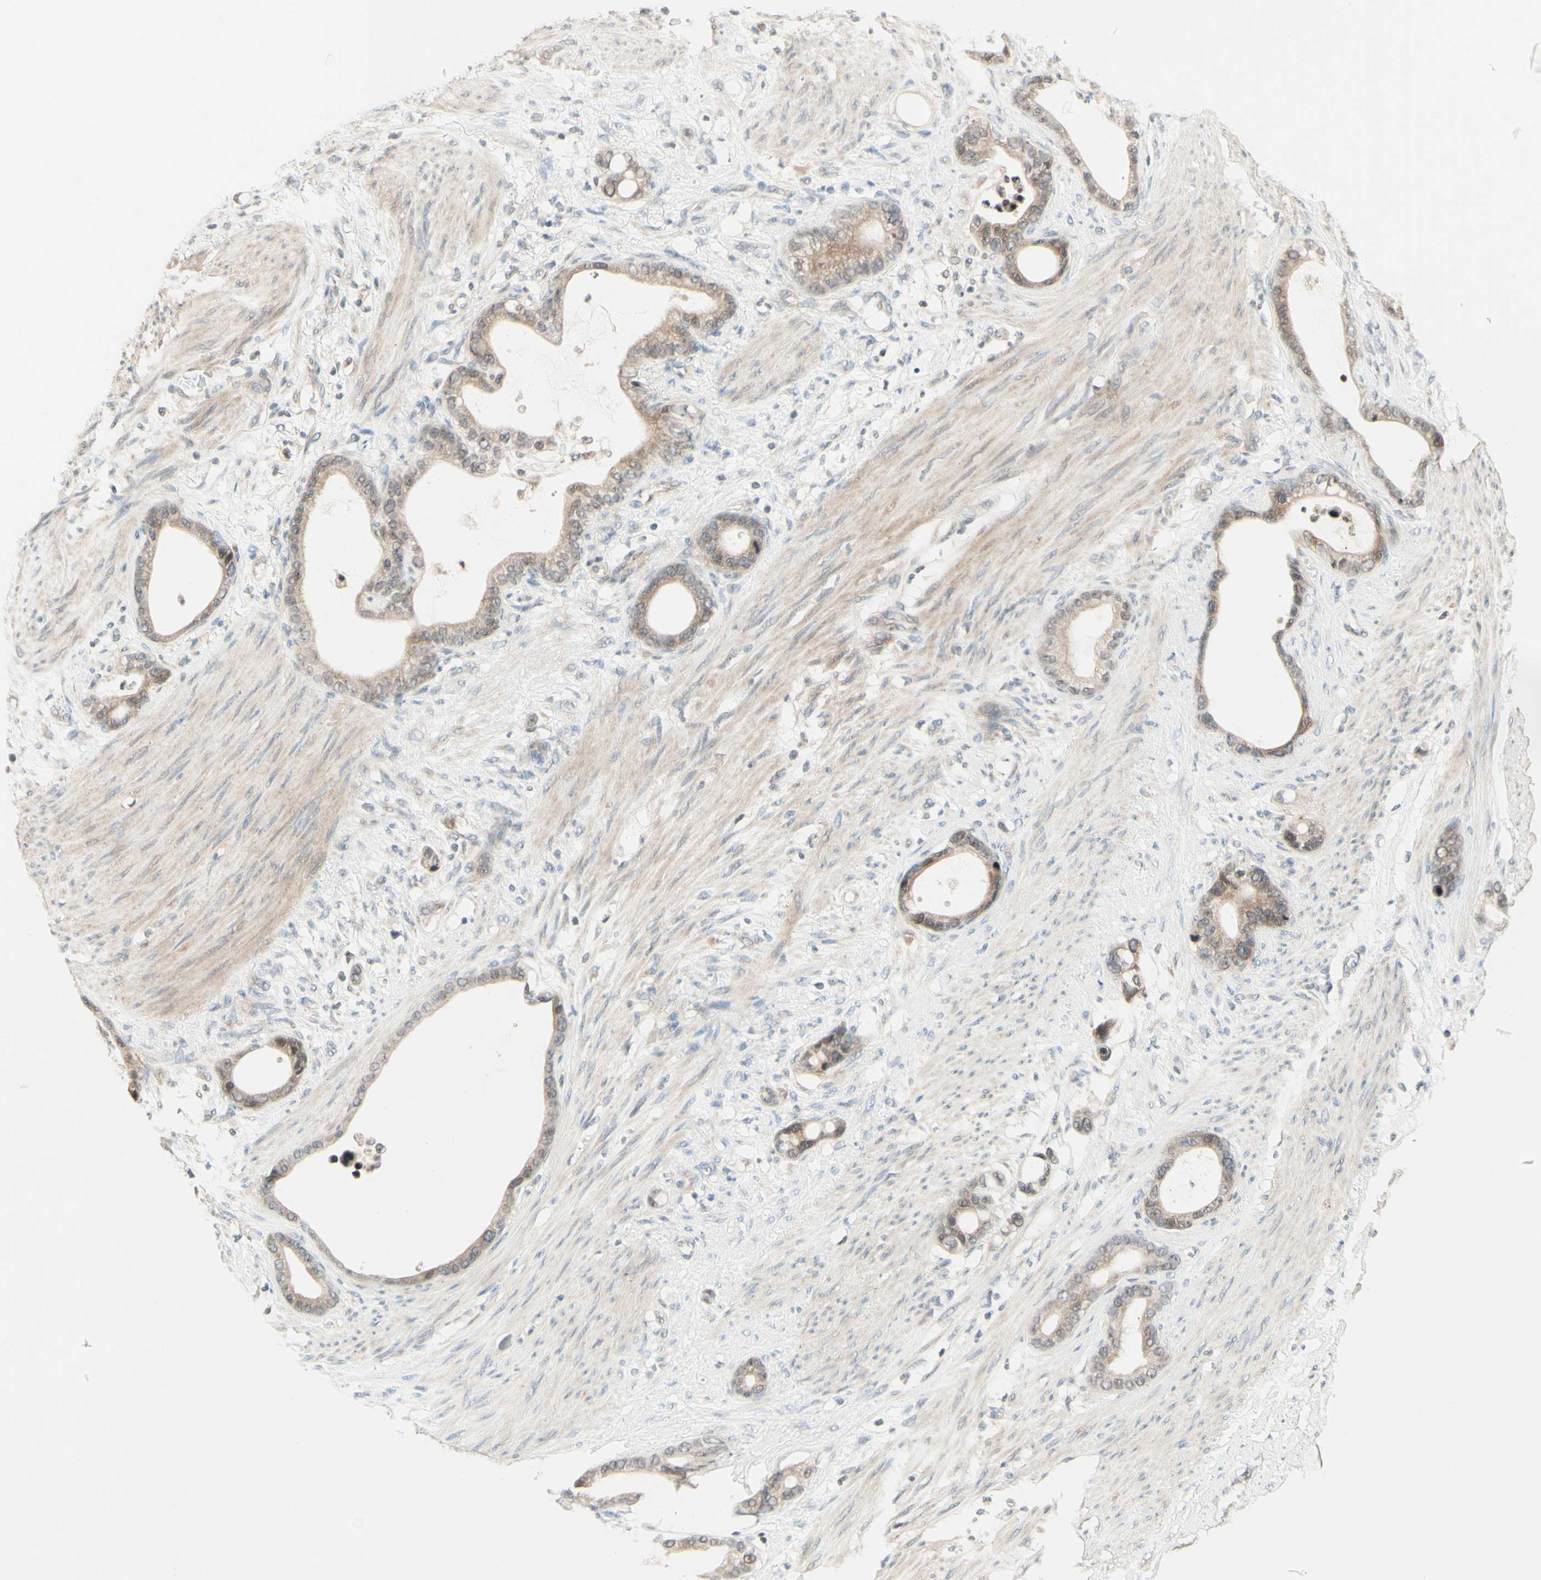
{"staining": {"intensity": "weak", "quantity": ">75%", "location": "cytoplasmic/membranous"}, "tissue": "stomach cancer", "cell_type": "Tumor cells", "image_type": "cancer", "snomed": [{"axis": "morphology", "description": "Adenocarcinoma, NOS"}, {"axis": "topography", "description": "Stomach"}], "caption": "Stomach cancer stained with a brown dye shows weak cytoplasmic/membranous positive staining in approximately >75% of tumor cells.", "gene": "ZW10", "patient": {"sex": "female", "age": 75}}